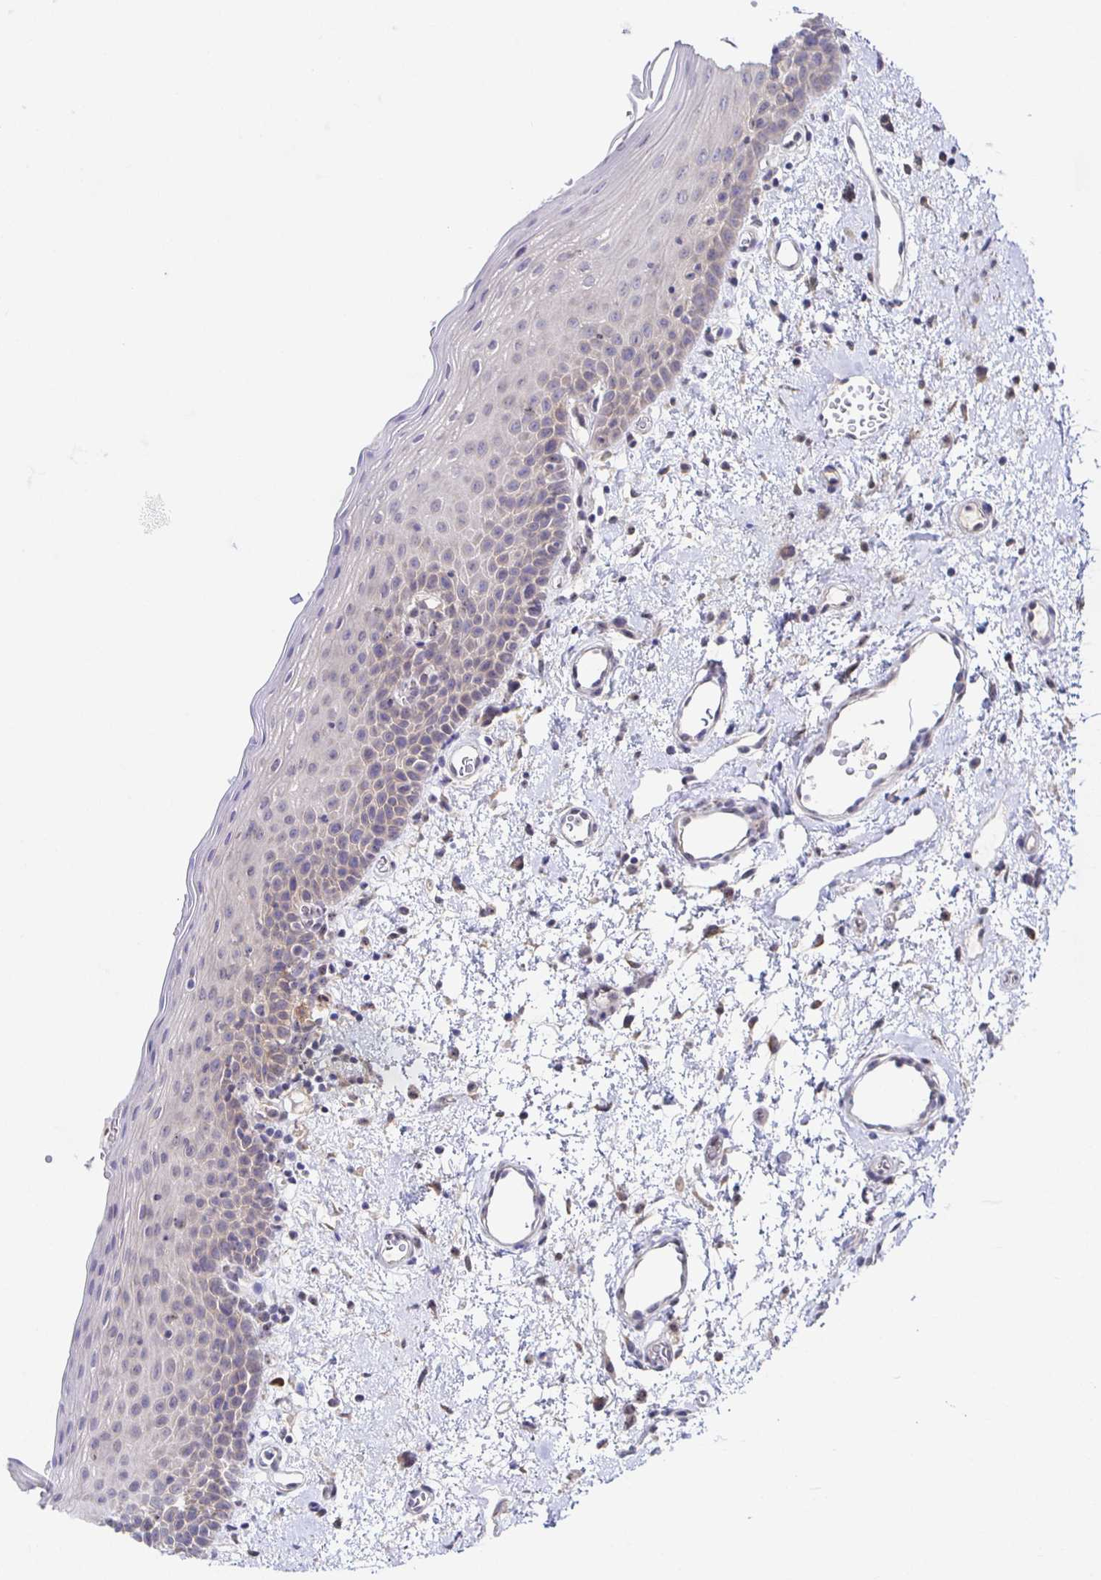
{"staining": {"intensity": "weak", "quantity": "<25%", "location": "cytoplasmic/membranous"}, "tissue": "oral mucosa", "cell_type": "Squamous epithelial cells", "image_type": "normal", "snomed": [{"axis": "morphology", "description": "Normal tissue, NOS"}, {"axis": "topography", "description": "Oral tissue"}, {"axis": "topography", "description": "Head-Neck"}], "caption": "High magnification brightfield microscopy of benign oral mucosa stained with DAB (3,3'-diaminobenzidine) (brown) and counterstained with hematoxylin (blue): squamous epithelial cells show no significant expression. Nuclei are stained in blue.", "gene": "BAD", "patient": {"sex": "female", "age": 55}}